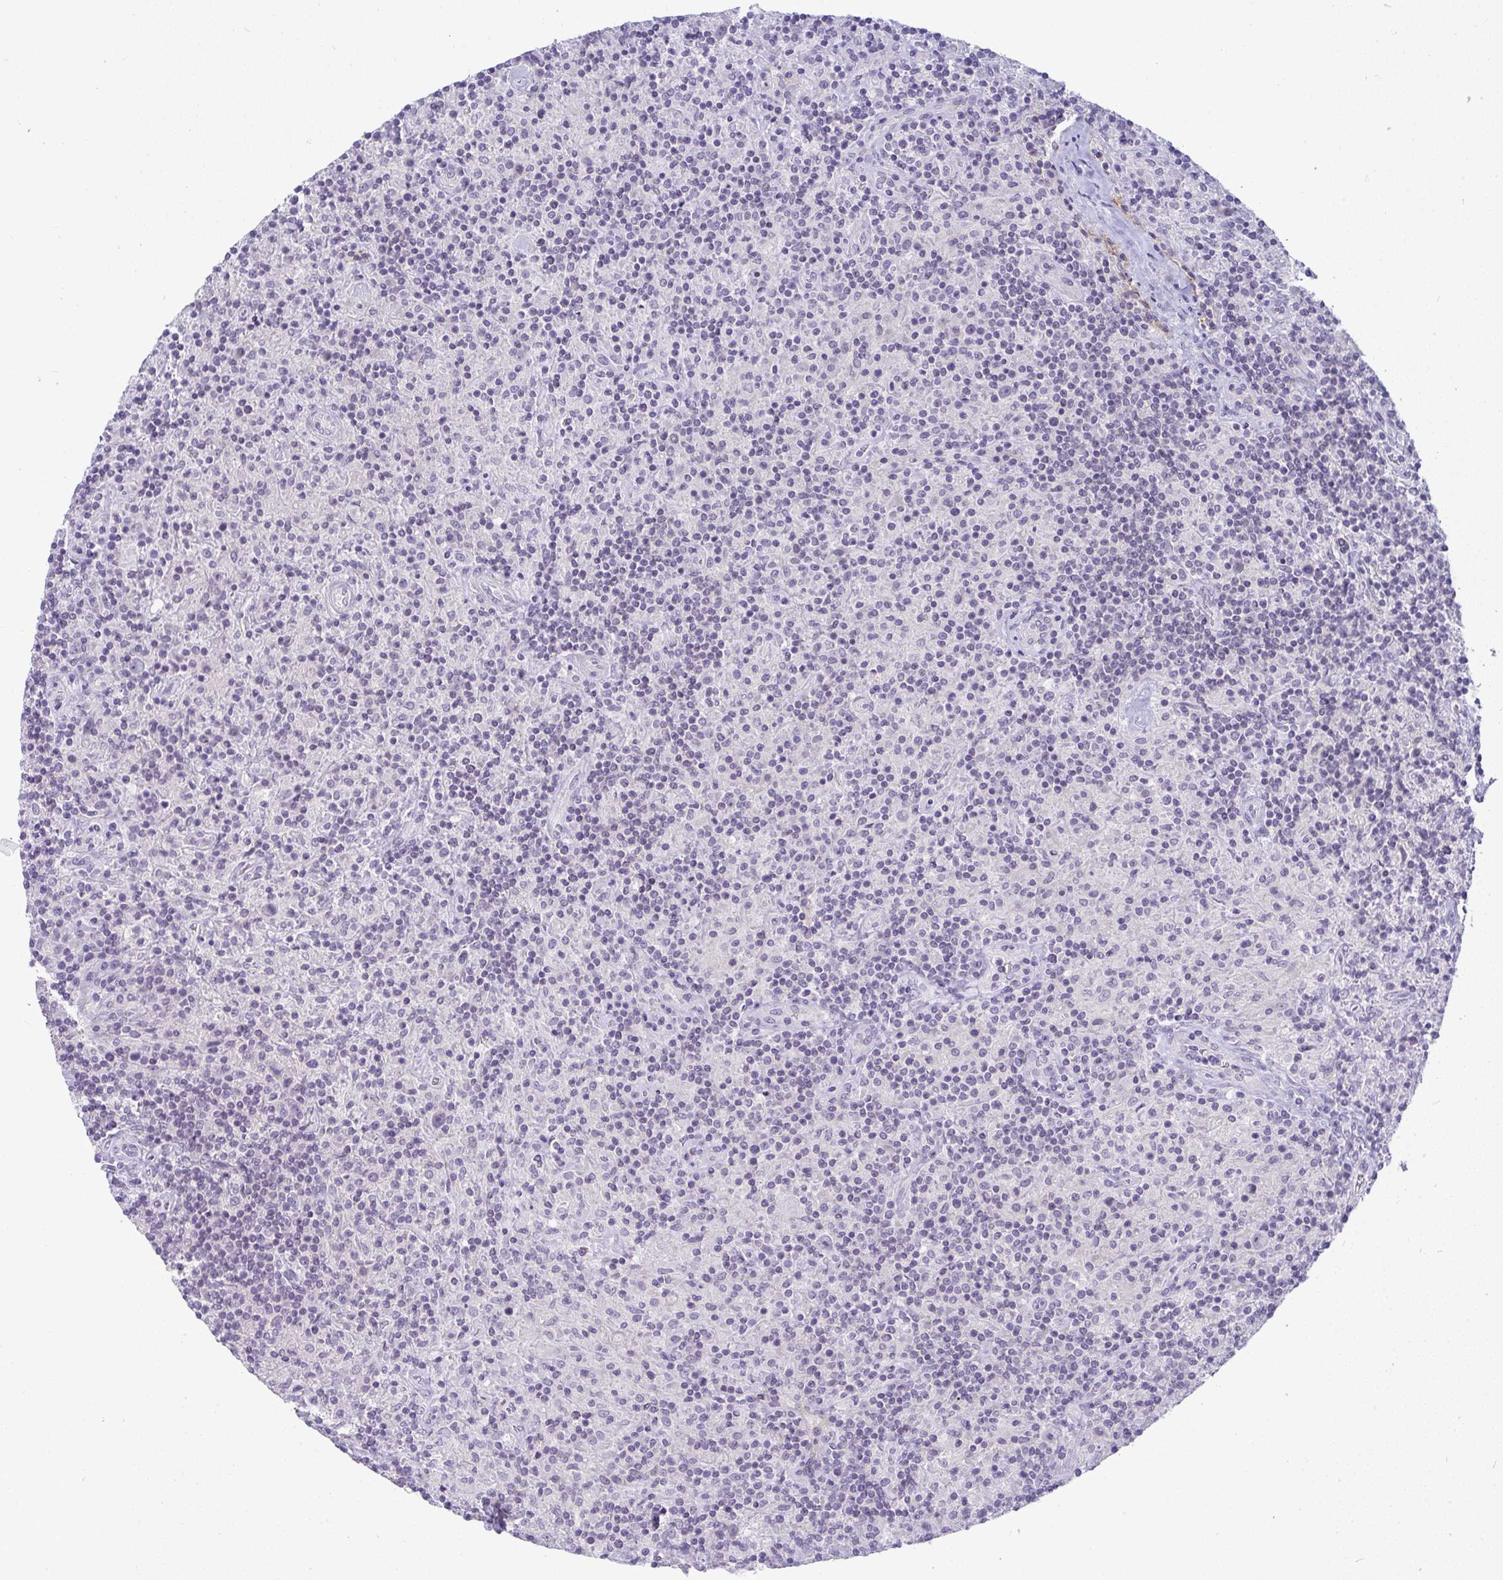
{"staining": {"intensity": "negative", "quantity": "none", "location": "none"}, "tissue": "lymphoma", "cell_type": "Tumor cells", "image_type": "cancer", "snomed": [{"axis": "morphology", "description": "Hodgkin's disease, NOS"}, {"axis": "topography", "description": "Lymph node"}], "caption": "Hodgkin's disease stained for a protein using immunohistochemistry (IHC) displays no expression tumor cells.", "gene": "TMEM82", "patient": {"sex": "male", "age": 70}}